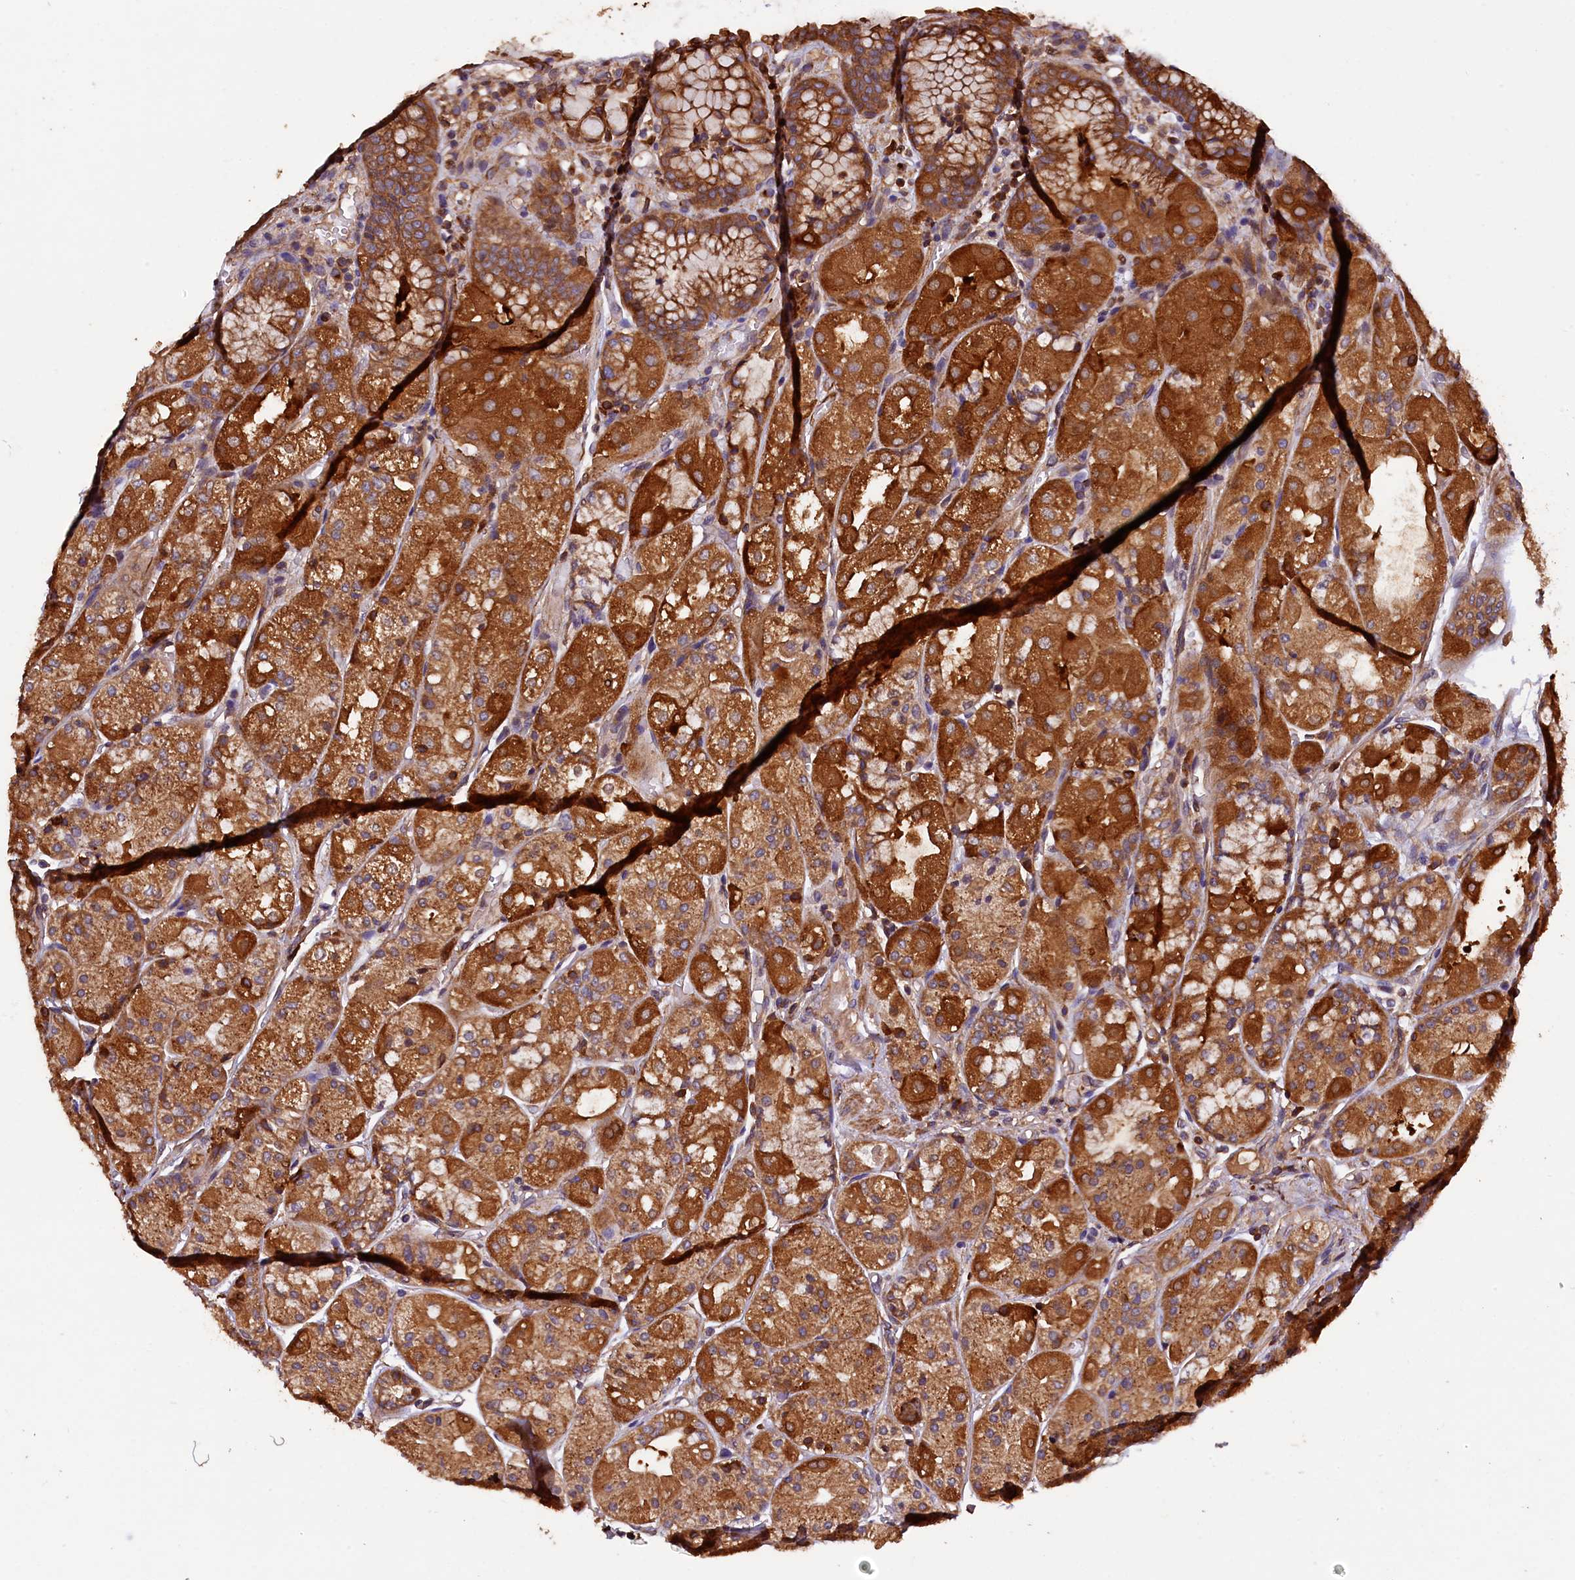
{"staining": {"intensity": "strong", "quantity": ">75%", "location": "cytoplasmic/membranous"}, "tissue": "stomach", "cell_type": "Glandular cells", "image_type": "normal", "snomed": [{"axis": "morphology", "description": "Normal tissue, NOS"}, {"axis": "topography", "description": "Stomach, upper"}], "caption": "Immunohistochemistry (IHC) (DAB (3,3'-diaminobenzidine)) staining of unremarkable human stomach reveals strong cytoplasmic/membranous protein expression in about >75% of glandular cells. (Brightfield microscopy of DAB IHC at high magnification).", "gene": "KLC2", "patient": {"sex": "male", "age": 72}}